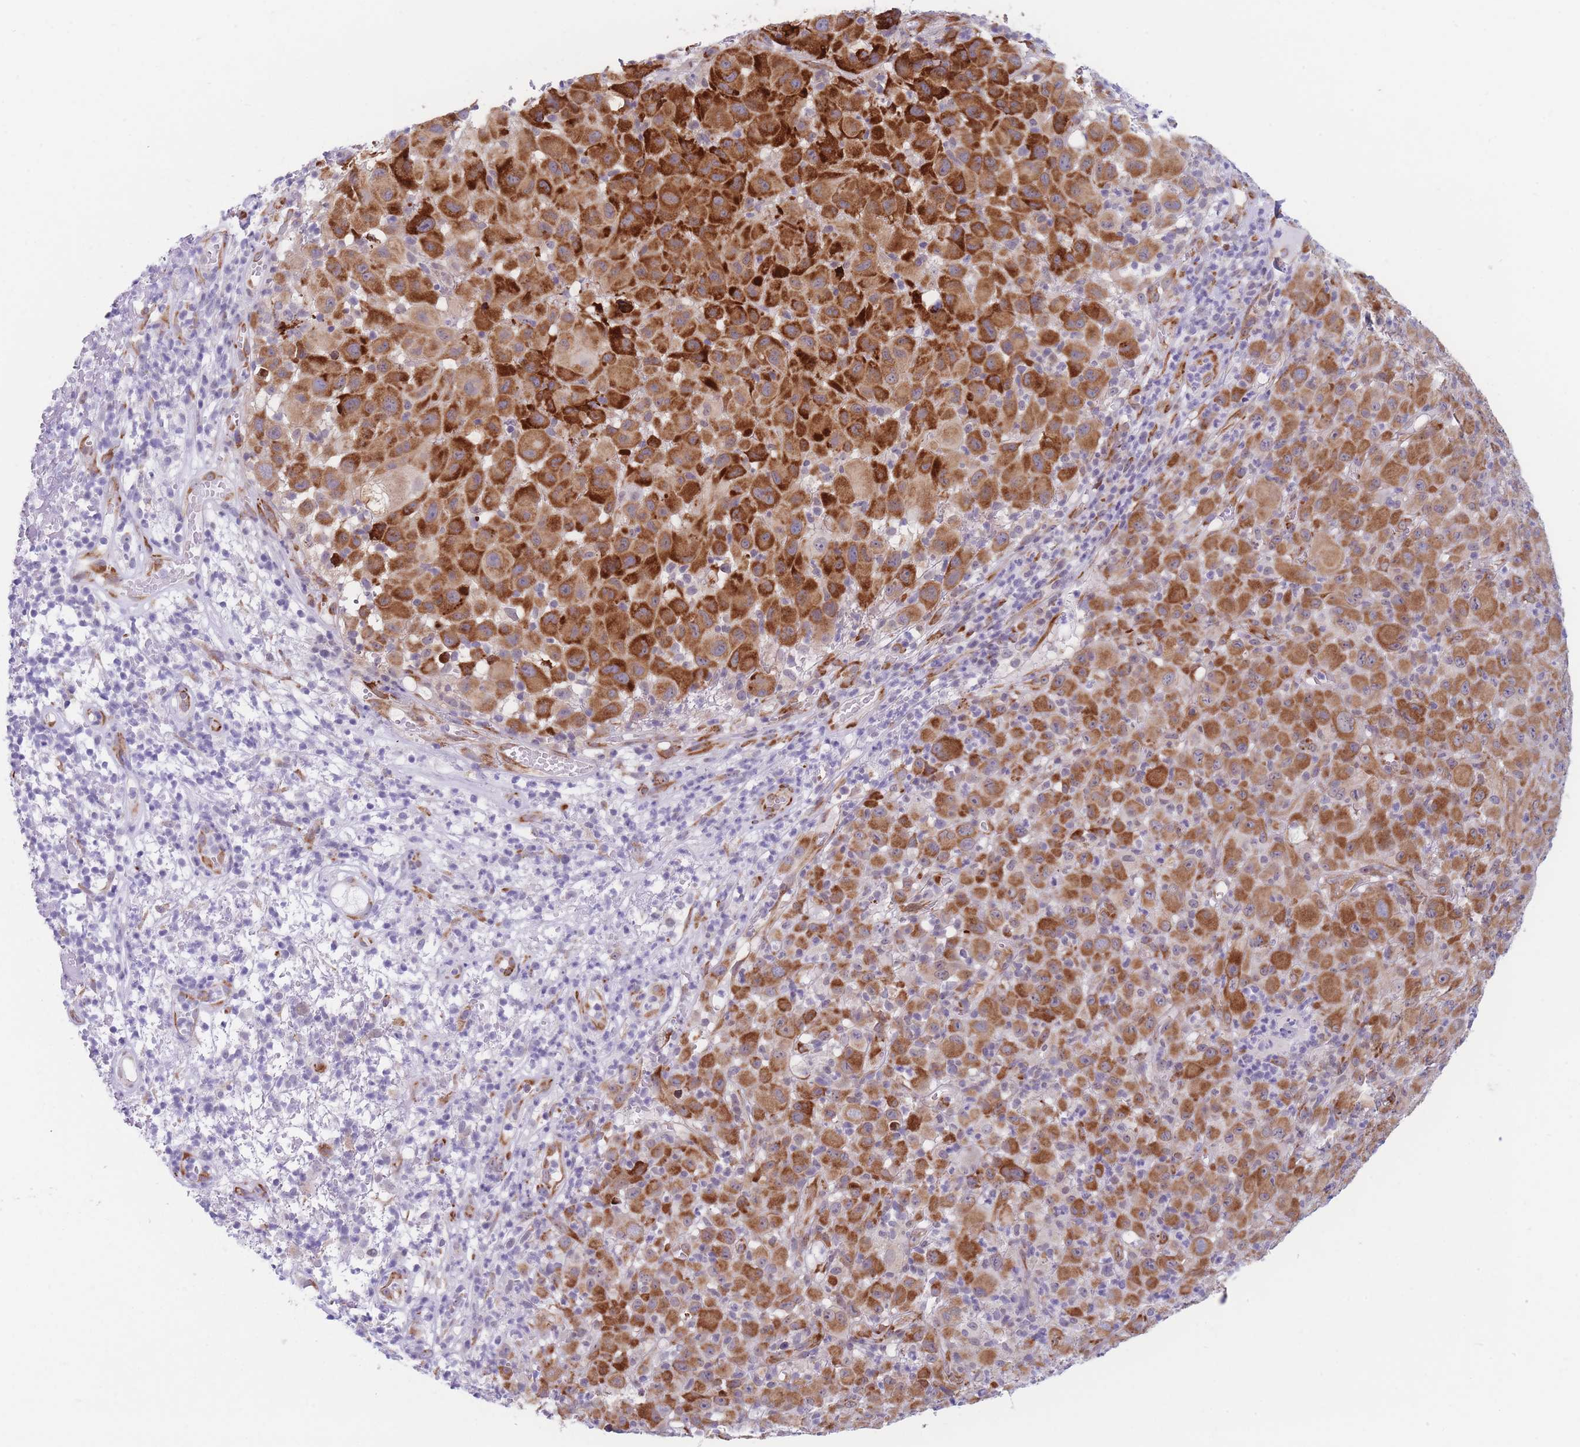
{"staining": {"intensity": "strong", "quantity": ">75%", "location": "cytoplasmic/membranous"}, "tissue": "melanoma", "cell_type": "Tumor cells", "image_type": "cancer", "snomed": [{"axis": "morphology", "description": "Malignant melanoma, NOS"}, {"axis": "topography", "description": "Skin"}], "caption": "Tumor cells show strong cytoplasmic/membranous staining in about >75% of cells in melanoma.", "gene": "AK9", "patient": {"sex": "male", "age": 73}}